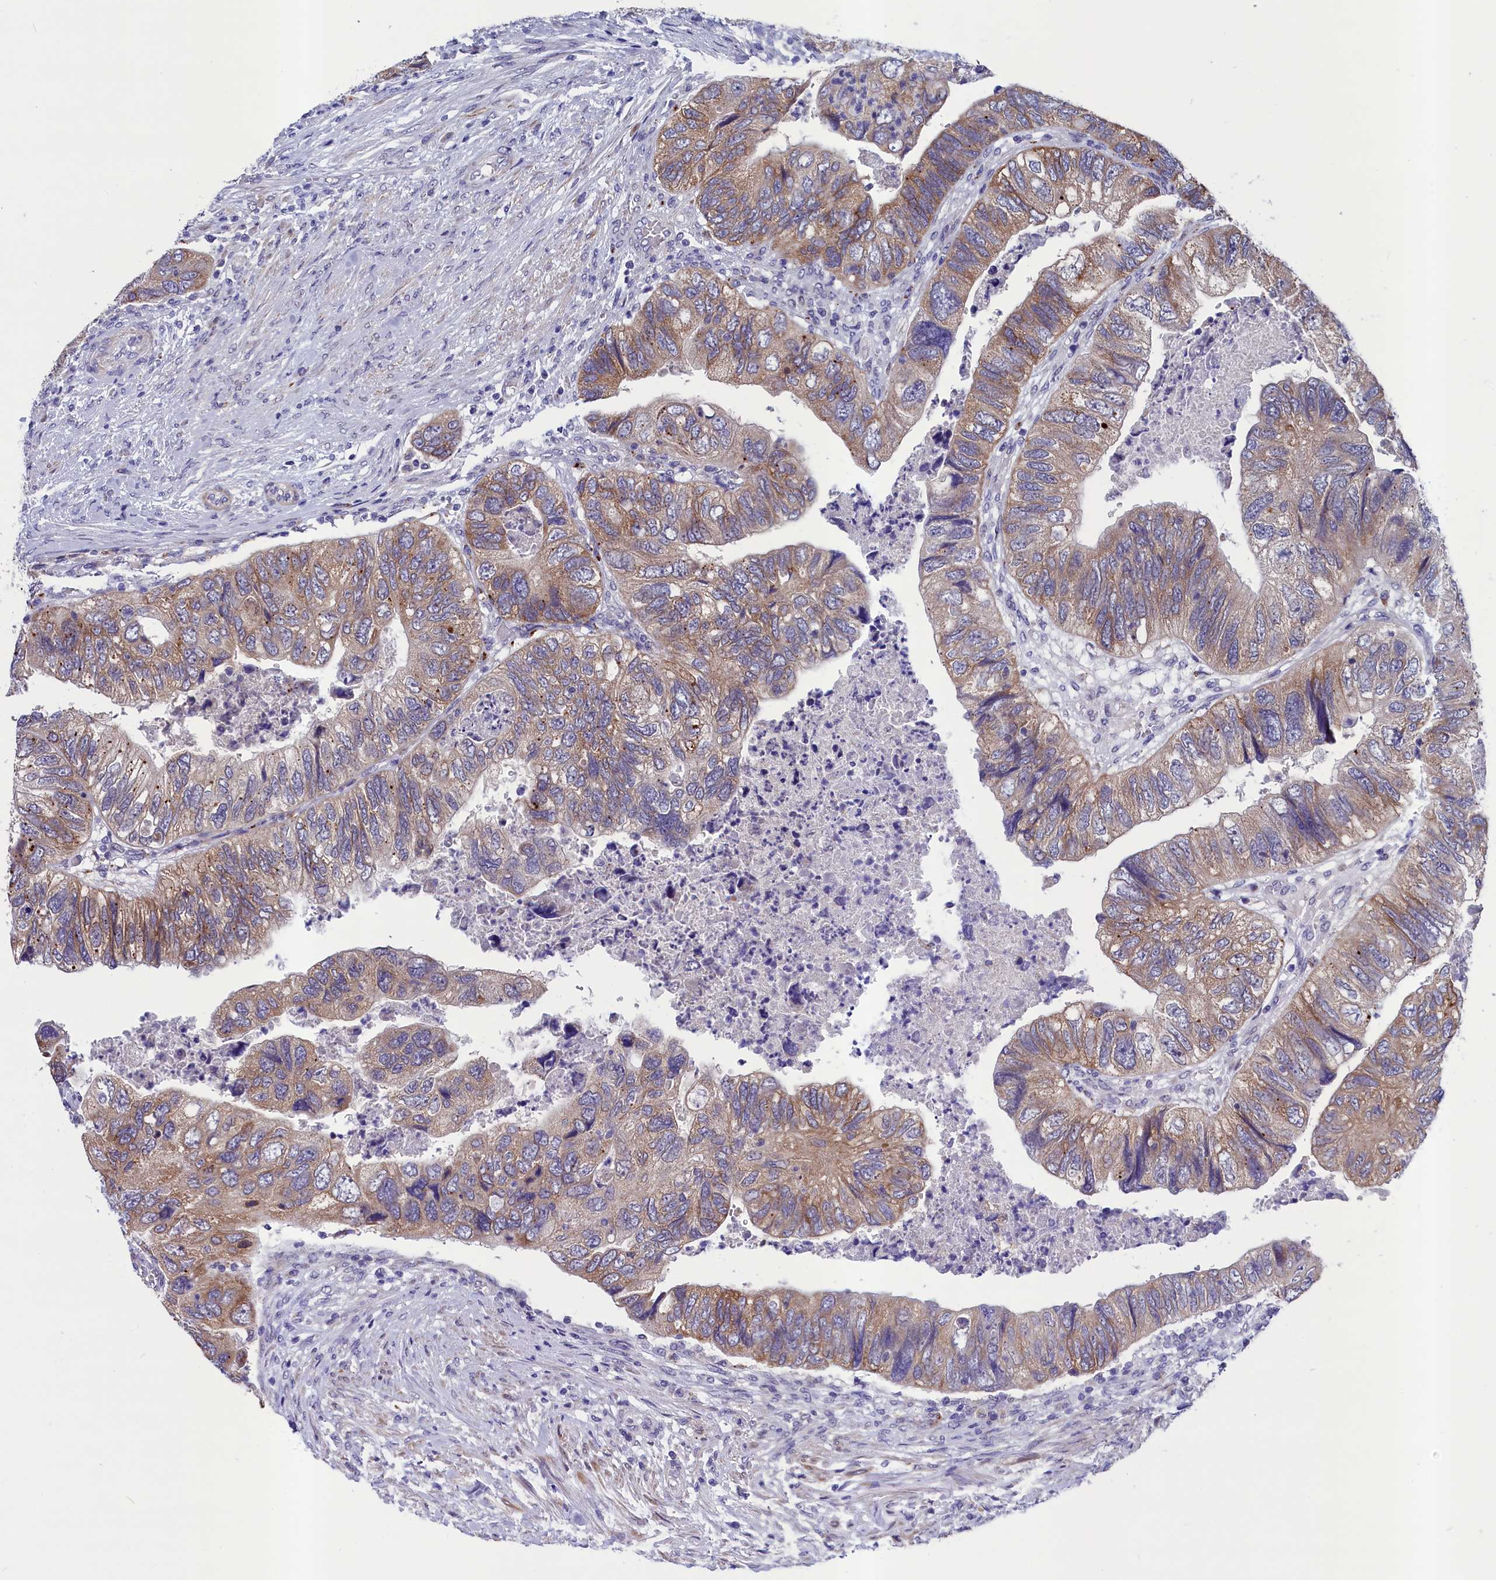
{"staining": {"intensity": "moderate", "quantity": ">75%", "location": "cytoplasmic/membranous"}, "tissue": "colorectal cancer", "cell_type": "Tumor cells", "image_type": "cancer", "snomed": [{"axis": "morphology", "description": "Adenocarcinoma, NOS"}, {"axis": "topography", "description": "Rectum"}], "caption": "Immunohistochemistry (IHC) image of neoplastic tissue: human adenocarcinoma (colorectal) stained using immunohistochemistry (IHC) exhibits medium levels of moderate protein expression localized specifically in the cytoplasmic/membranous of tumor cells, appearing as a cytoplasmic/membranous brown color.", "gene": "SCD5", "patient": {"sex": "male", "age": 63}}